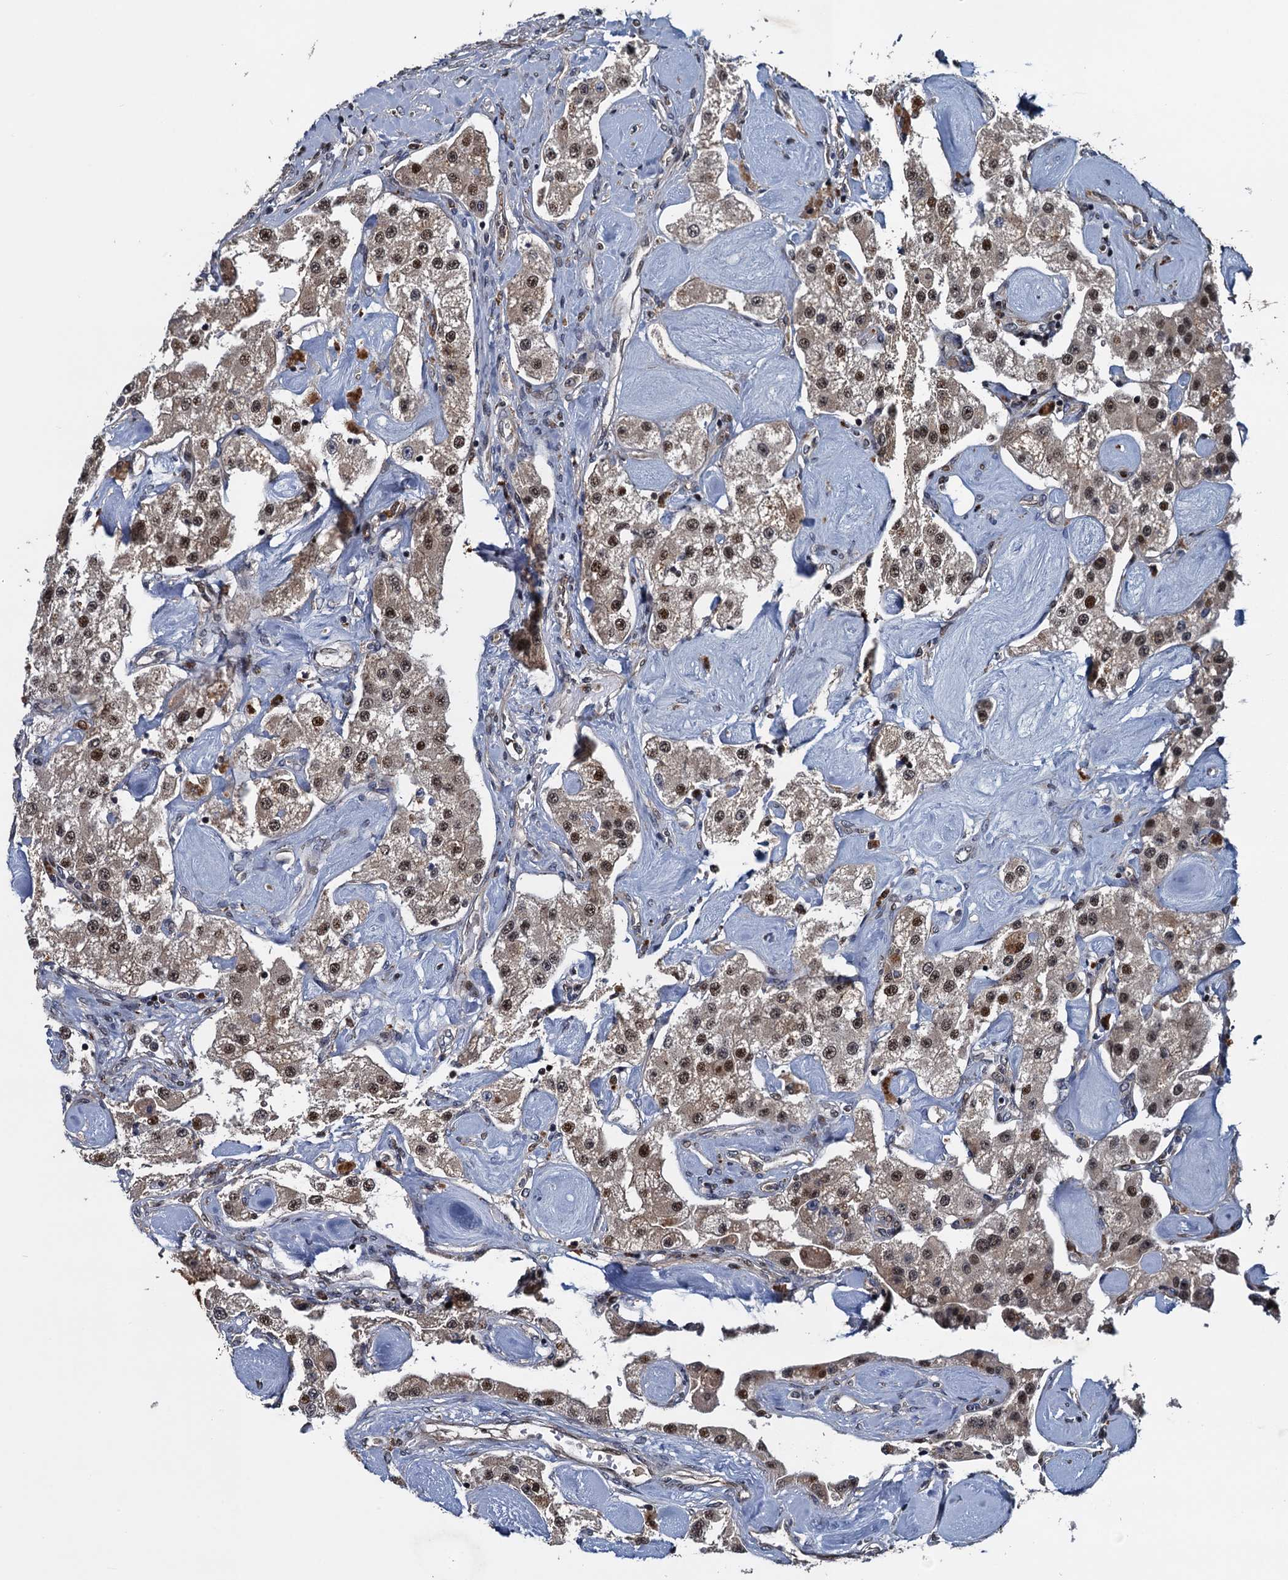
{"staining": {"intensity": "moderate", "quantity": ">75%", "location": "nuclear"}, "tissue": "carcinoid", "cell_type": "Tumor cells", "image_type": "cancer", "snomed": [{"axis": "morphology", "description": "Carcinoid, malignant, NOS"}, {"axis": "topography", "description": "Pancreas"}], "caption": "Immunohistochemical staining of malignant carcinoid demonstrates medium levels of moderate nuclear protein positivity in approximately >75% of tumor cells.", "gene": "ATOSA", "patient": {"sex": "male", "age": 41}}